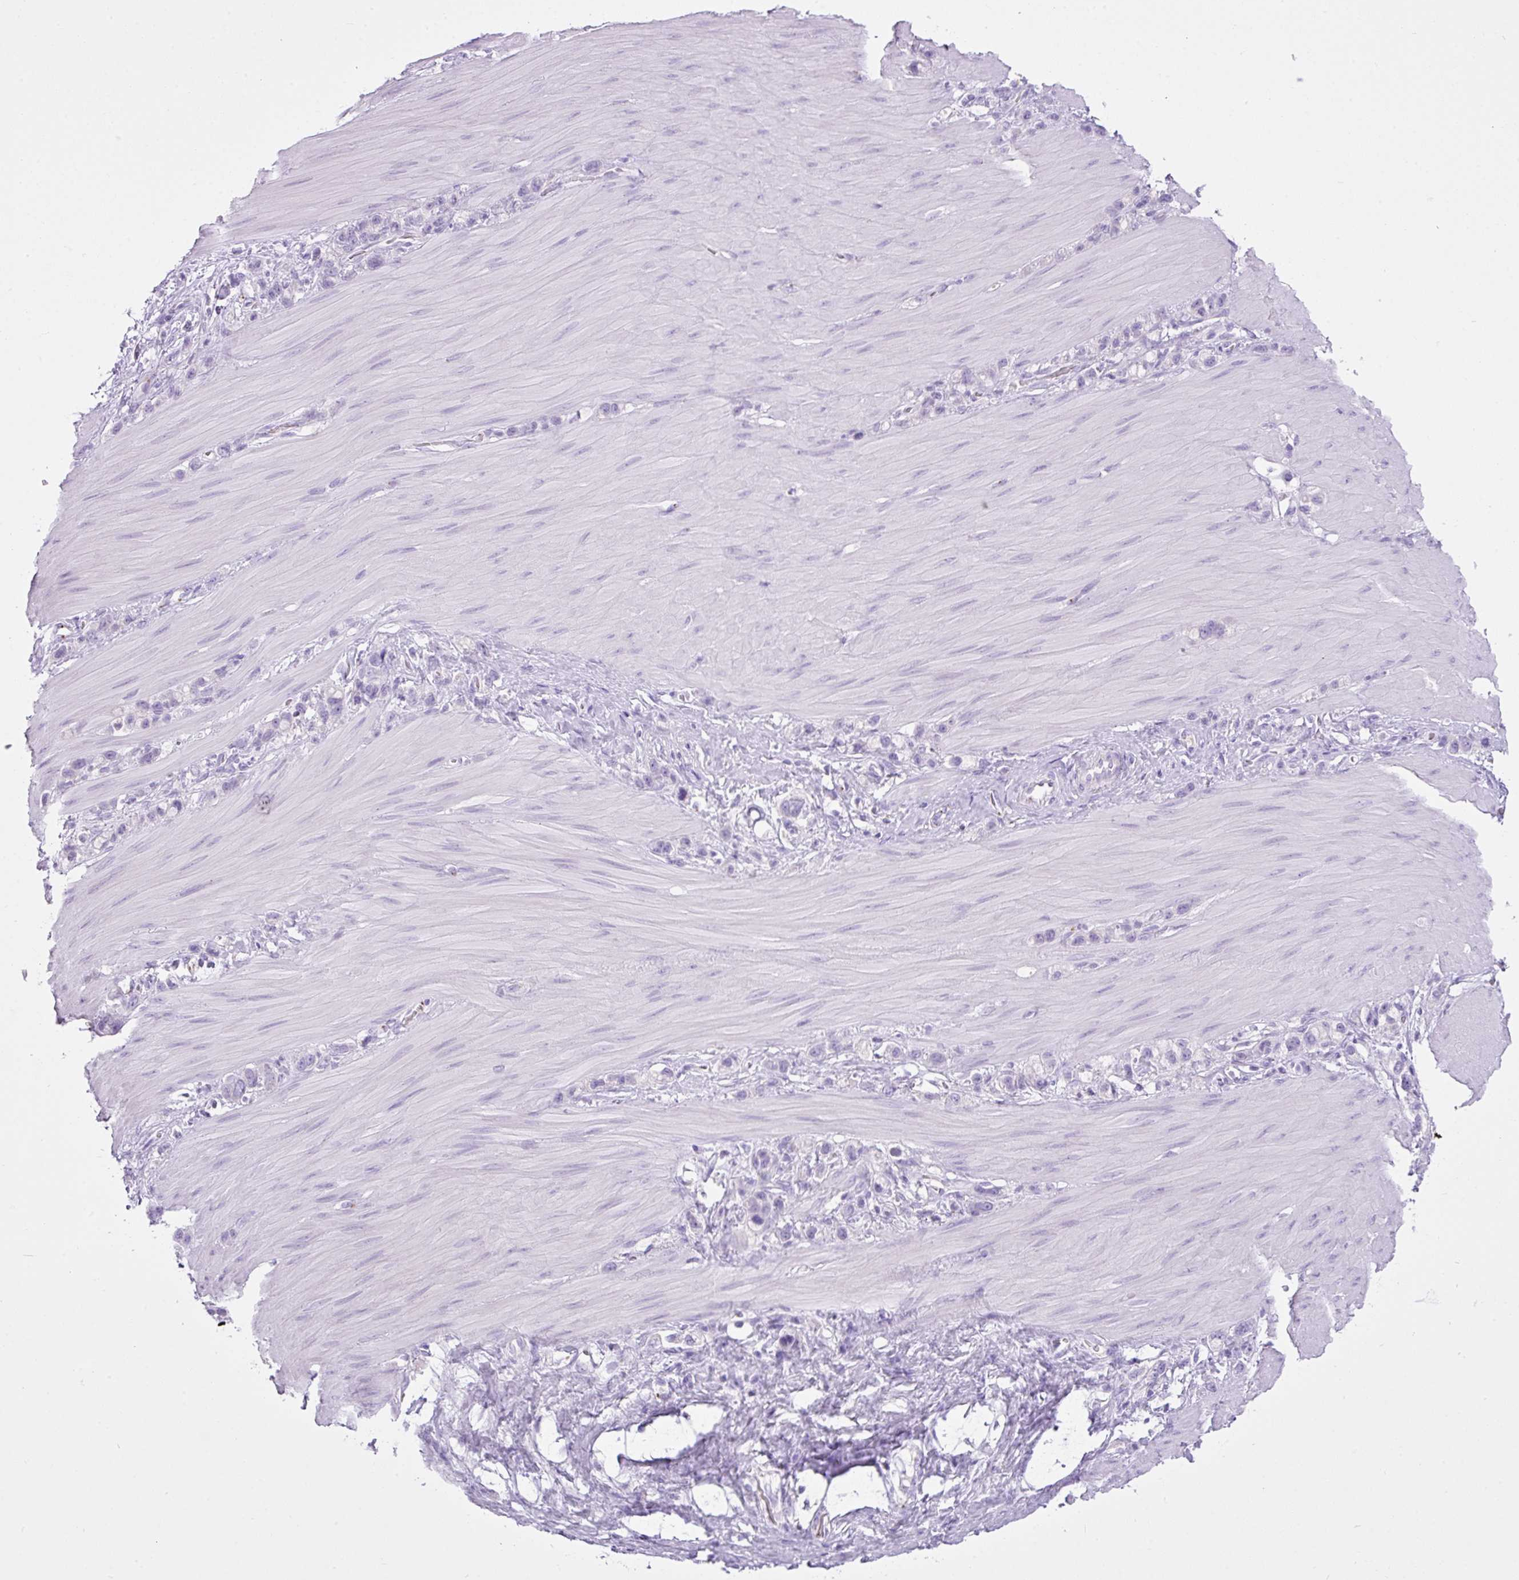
{"staining": {"intensity": "negative", "quantity": "none", "location": "none"}, "tissue": "stomach cancer", "cell_type": "Tumor cells", "image_type": "cancer", "snomed": [{"axis": "morphology", "description": "Adenocarcinoma, NOS"}, {"axis": "topography", "description": "Stomach"}], "caption": "There is no significant expression in tumor cells of stomach cancer (adenocarcinoma).", "gene": "FAM43A", "patient": {"sex": "female", "age": 65}}